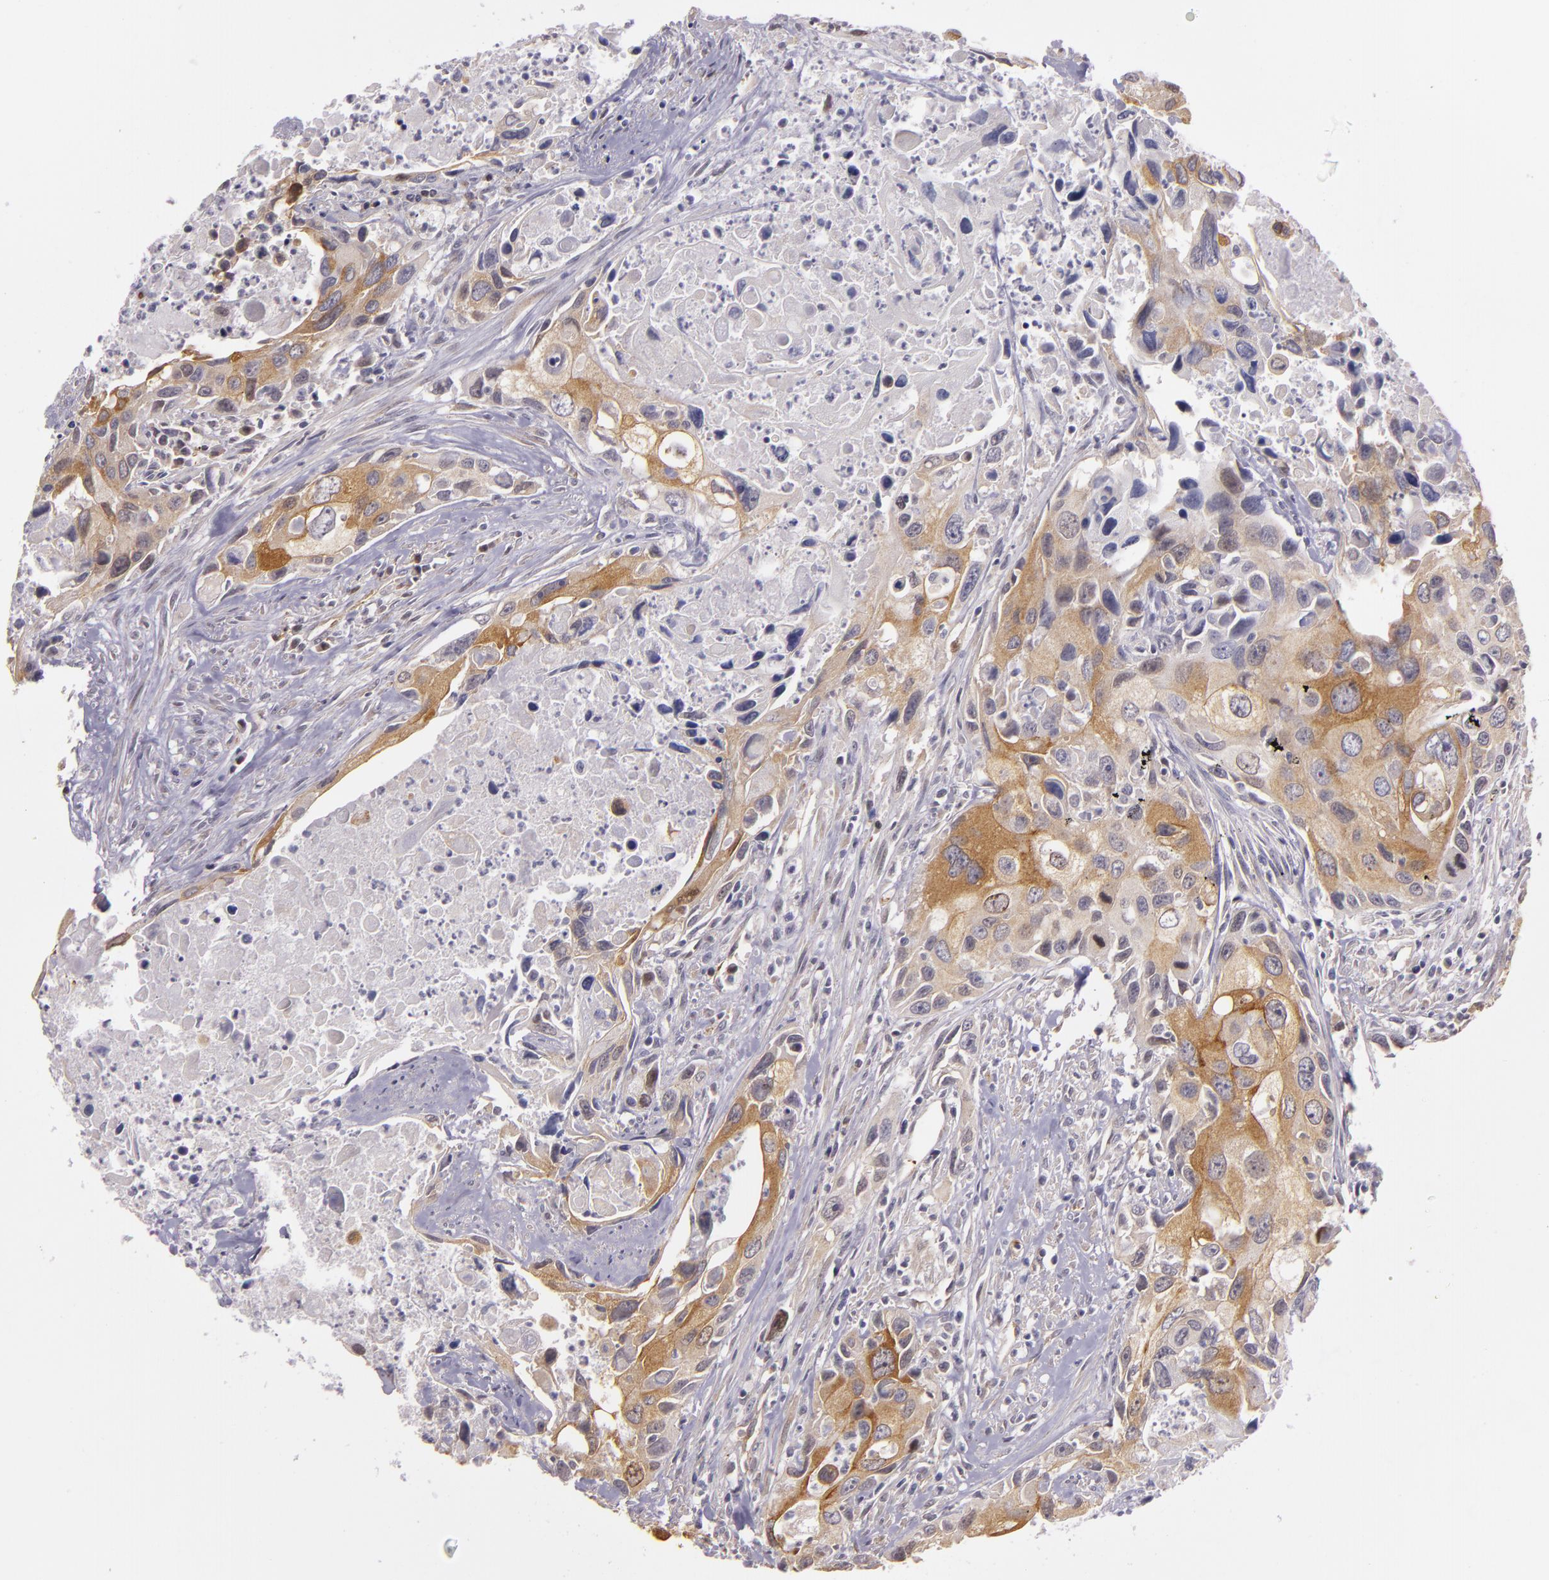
{"staining": {"intensity": "moderate", "quantity": "25%-75%", "location": "cytoplasmic/membranous"}, "tissue": "urothelial cancer", "cell_type": "Tumor cells", "image_type": "cancer", "snomed": [{"axis": "morphology", "description": "Urothelial carcinoma, High grade"}, {"axis": "topography", "description": "Urinary bladder"}], "caption": "IHC histopathology image of neoplastic tissue: urothelial carcinoma (high-grade) stained using IHC shows medium levels of moderate protein expression localized specifically in the cytoplasmic/membranous of tumor cells, appearing as a cytoplasmic/membranous brown color.", "gene": "SYTL4", "patient": {"sex": "male", "age": 71}}